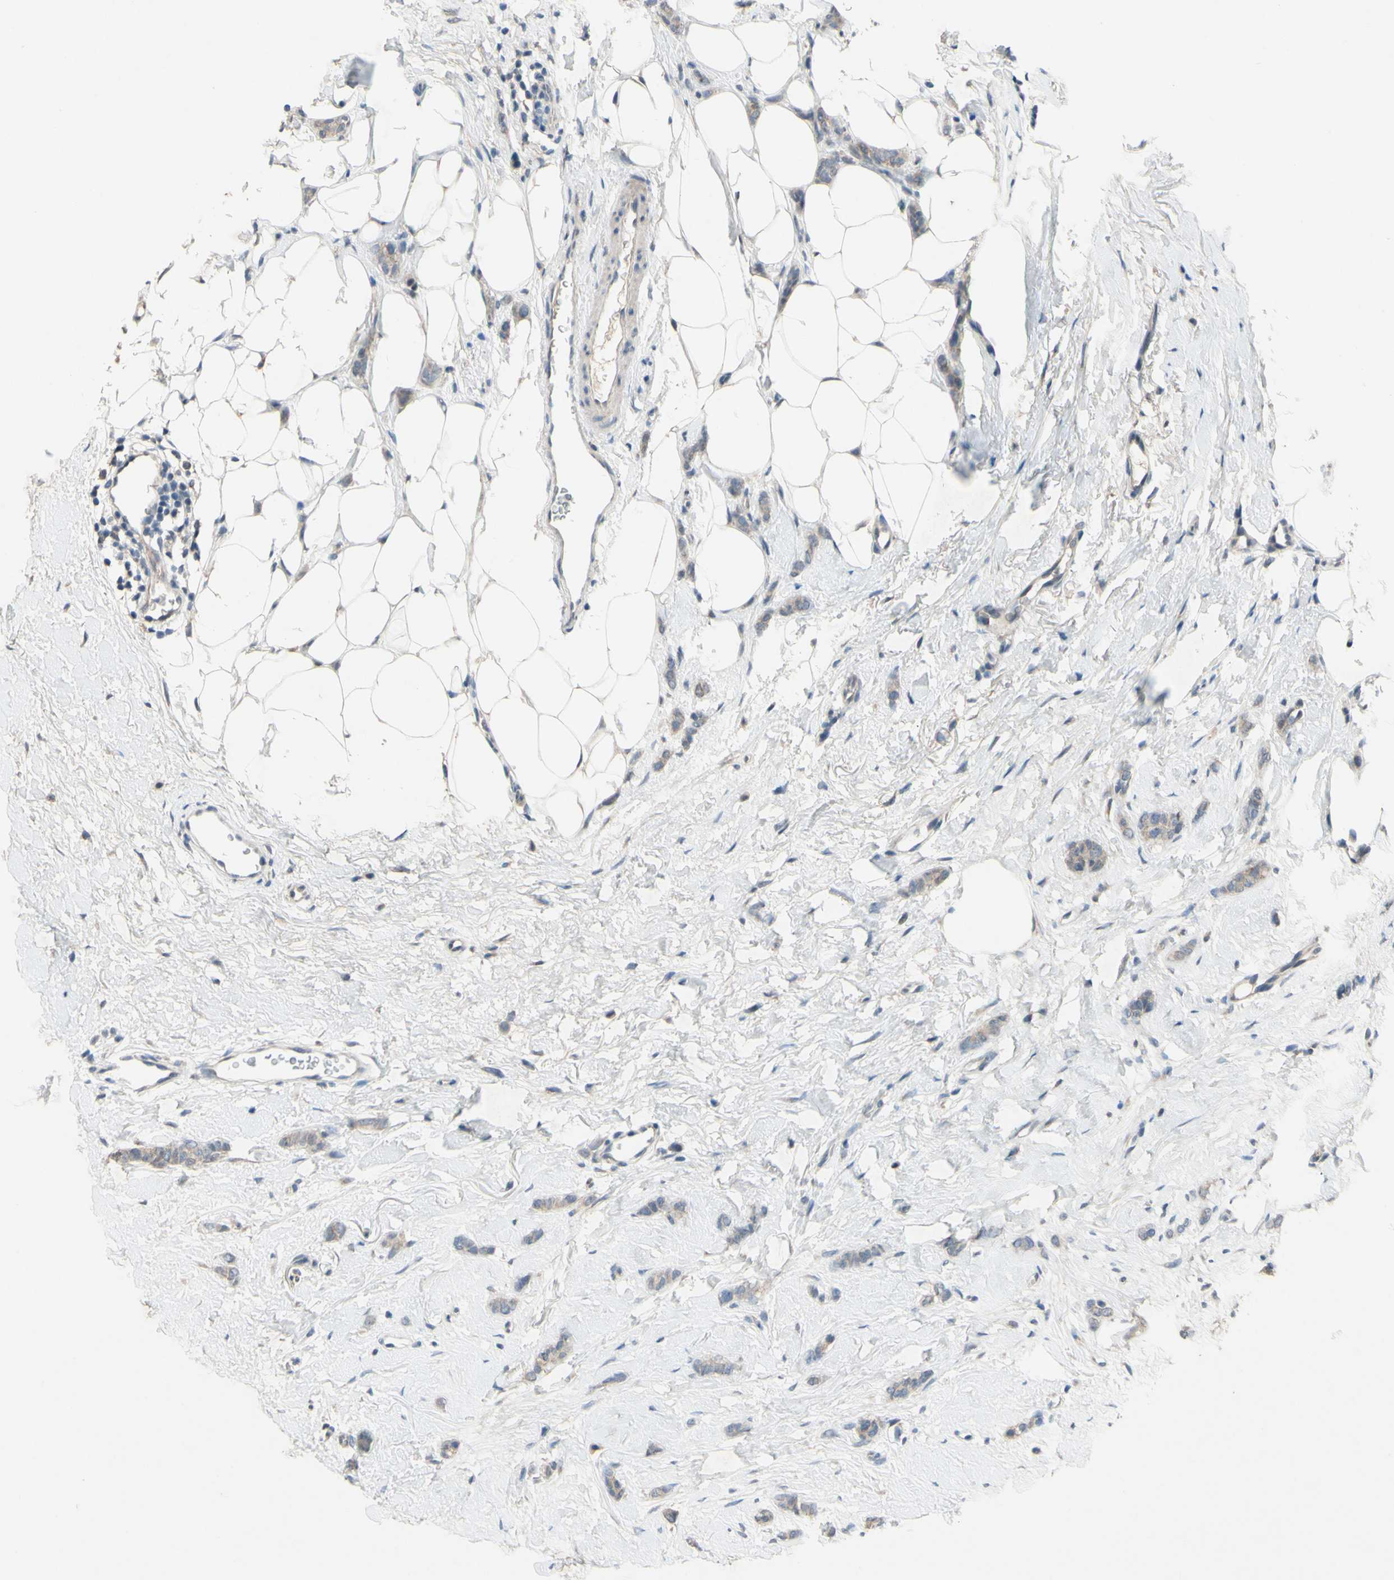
{"staining": {"intensity": "weak", "quantity": ">75%", "location": "cytoplasmic/membranous"}, "tissue": "breast cancer", "cell_type": "Tumor cells", "image_type": "cancer", "snomed": [{"axis": "morphology", "description": "Lobular carcinoma"}, {"axis": "topography", "description": "Skin"}, {"axis": "topography", "description": "Breast"}], "caption": "A brown stain labels weak cytoplasmic/membranous staining of a protein in breast cancer tumor cells. The protein of interest is stained brown, and the nuclei are stained in blue (DAB (3,3'-diaminobenzidine) IHC with brightfield microscopy, high magnification).", "gene": "CDCP1", "patient": {"sex": "female", "age": 46}}